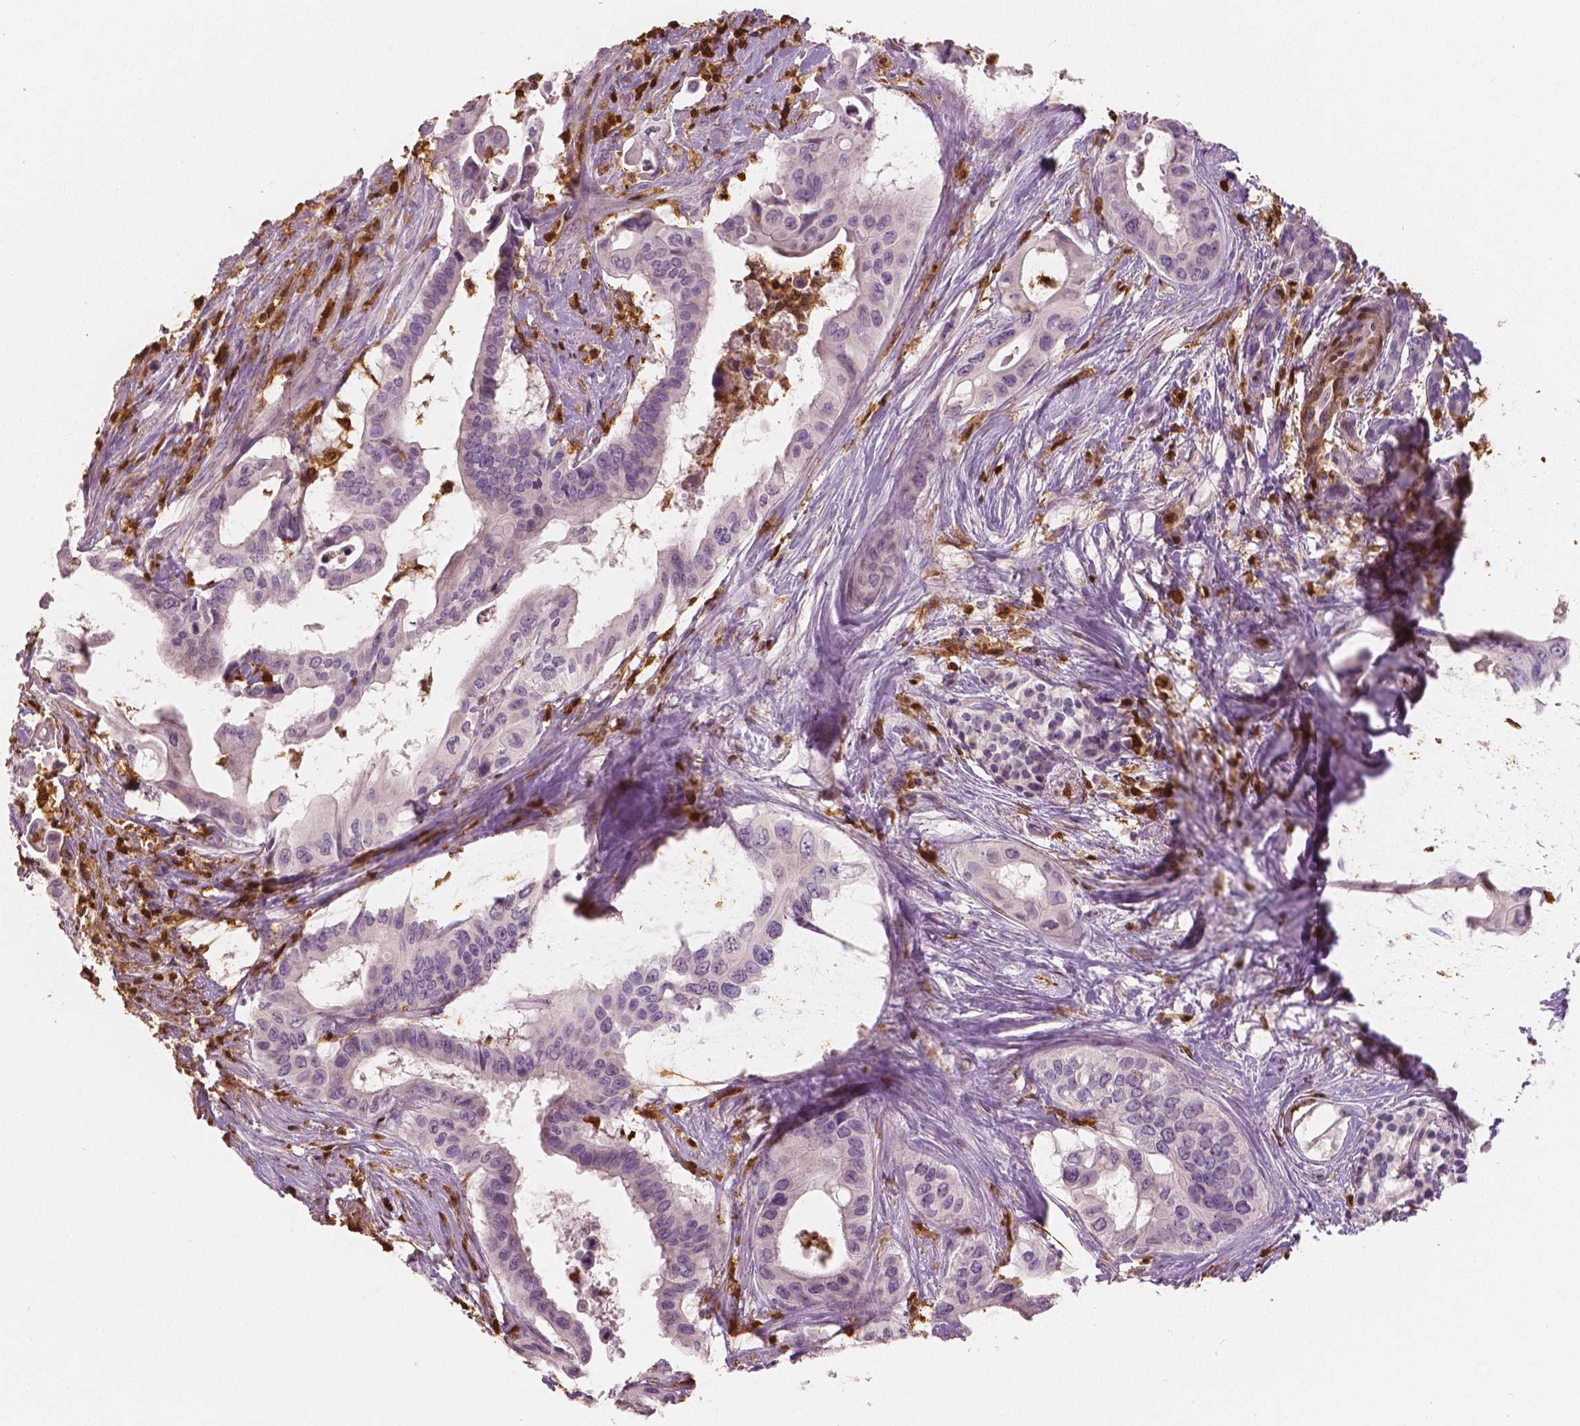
{"staining": {"intensity": "negative", "quantity": "none", "location": "none"}, "tissue": "pancreatic cancer", "cell_type": "Tumor cells", "image_type": "cancer", "snomed": [{"axis": "morphology", "description": "Adenocarcinoma, NOS"}, {"axis": "topography", "description": "Pancreas"}], "caption": "A high-resolution micrograph shows IHC staining of pancreatic cancer (adenocarcinoma), which shows no significant positivity in tumor cells.", "gene": "S100A4", "patient": {"sex": "female", "age": 77}}